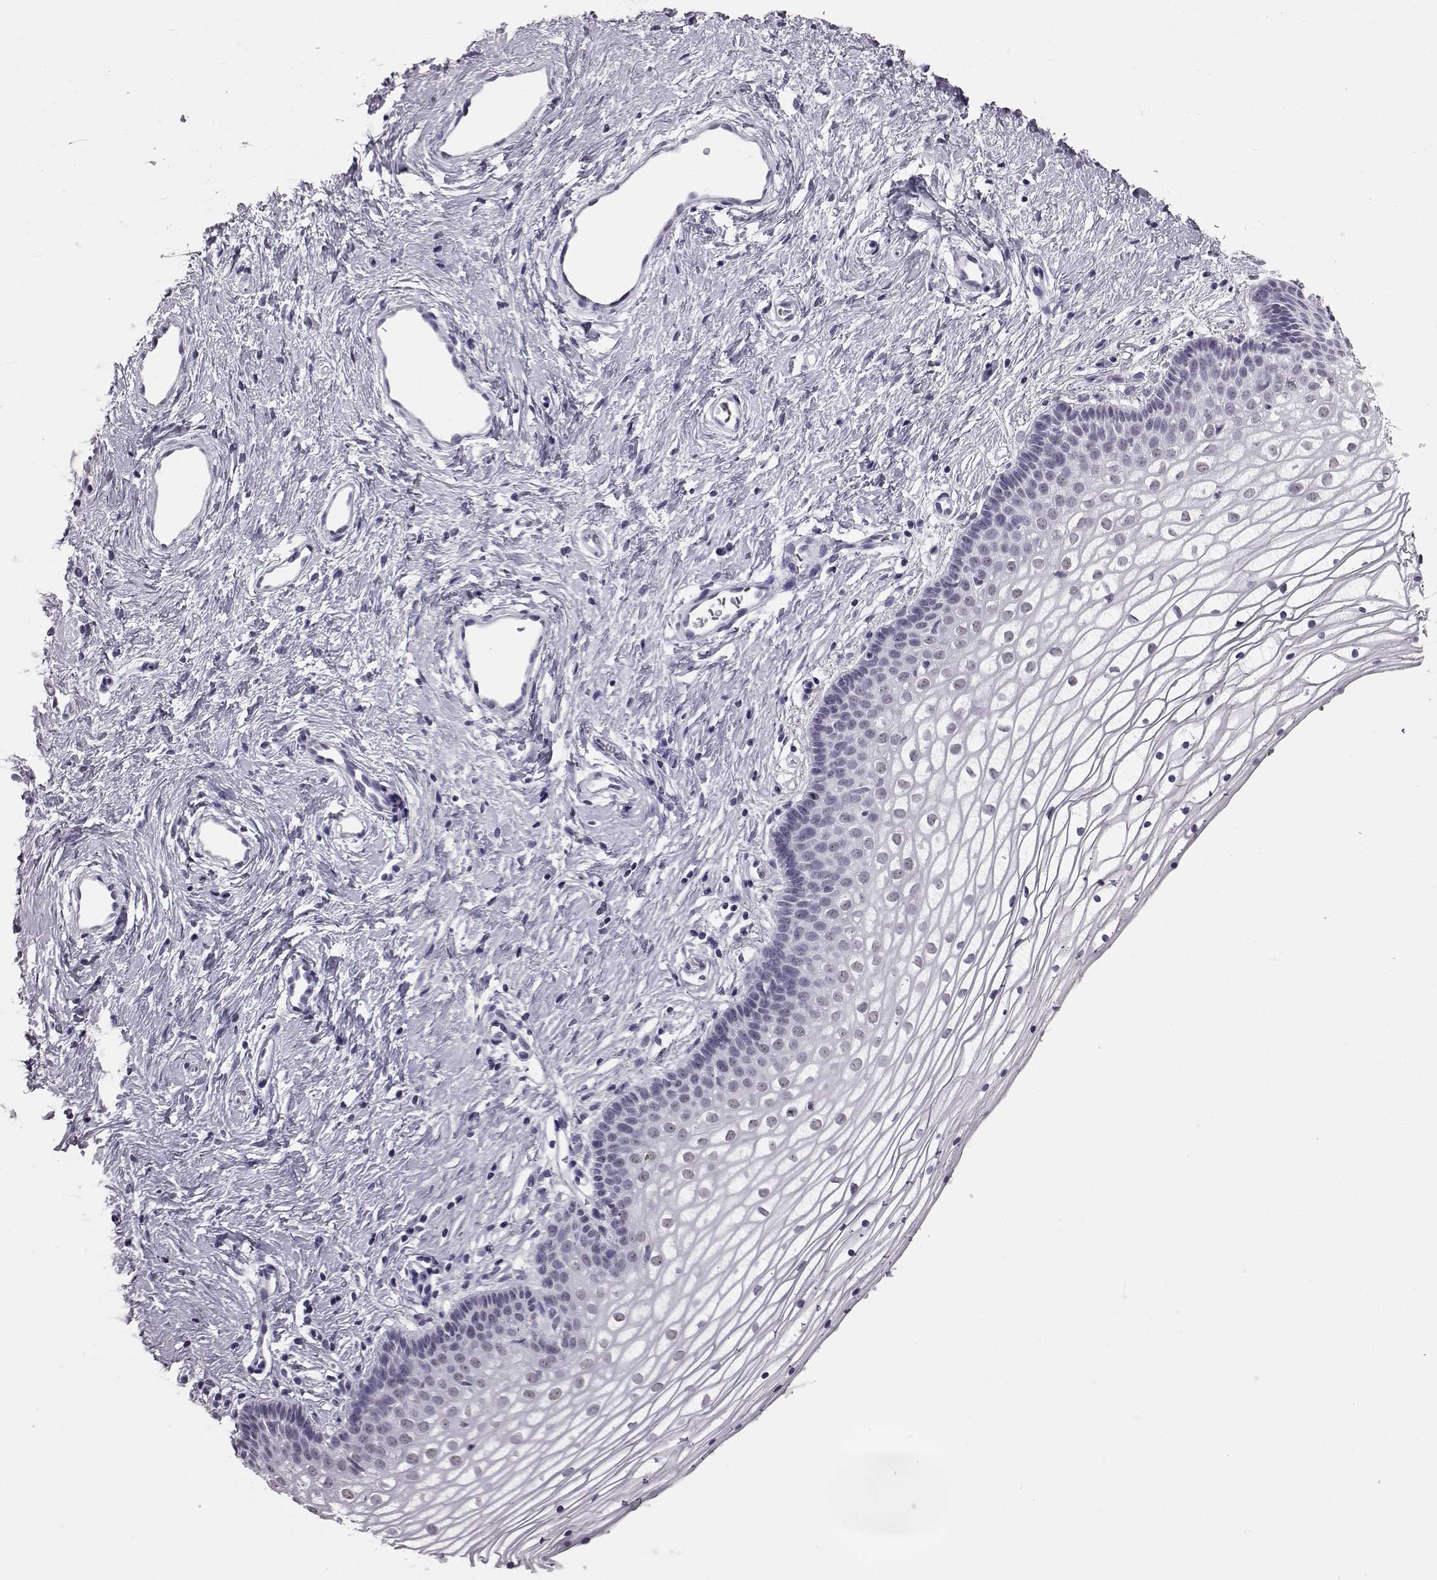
{"staining": {"intensity": "weak", "quantity": "<25%", "location": "nuclear"}, "tissue": "vagina", "cell_type": "Squamous epithelial cells", "image_type": "normal", "snomed": [{"axis": "morphology", "description": "Normal tissue, NOS"}, {"axis": "topography", "description": "Vagina"}], "caption": "Immunohistochemistry image of unremarkable vagina stained for a protein (brown), which shows no positivity in squamous epithelial cells. Nuclei are stained in blue.", "gene": "ADGRG2", "patient": {"sex": "female", "age": 36}}